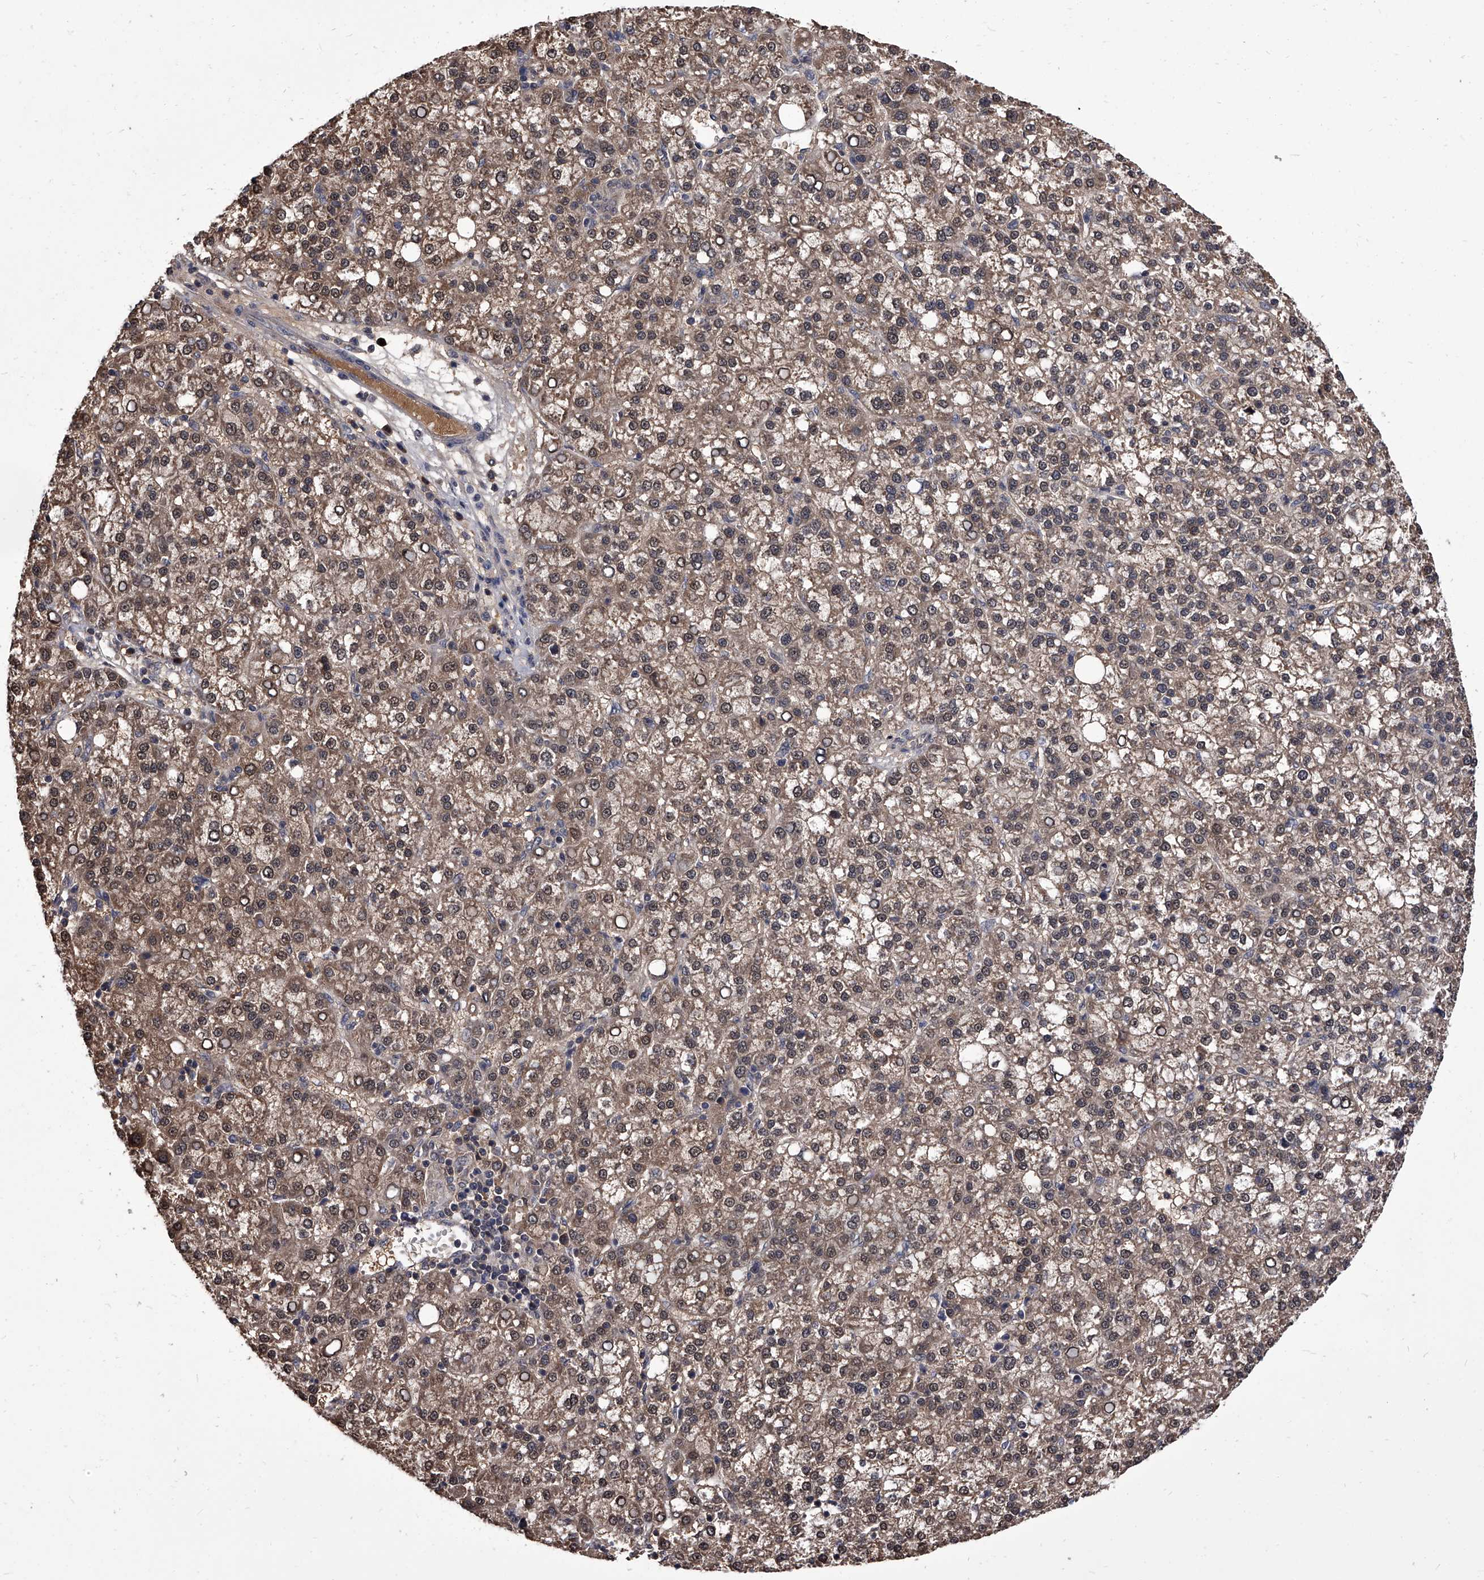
{"staining": {"intensity": "weak", "quantity": ">75%", "location": "cytoplasmic/membranous,nuclear"}, "tissue": "liver cancer", "cell_type": "Tumor cells", "image_type": "cancer", "snomed": [{"axis": "morphology", "description": "Carcinoma, Hepatocellular, NOS"}, {"axis": "topography", "description": "Liver"}], "caption": "Immunohistochemistry (IHC) micrograph of neoplastic tissue: liver cancer (hepatocellular carcinoma) stained using immunohistochemistry (IHC) reveals low levels of weak protein expression localized specifically in the cytoplasmic/membranous and nuclear of tumor cells, appearing as a cytoplasmic/membranous and nuclear brown color.", "gene": "SLC18B1", "patient": {"sex": "female", "age": 58}}